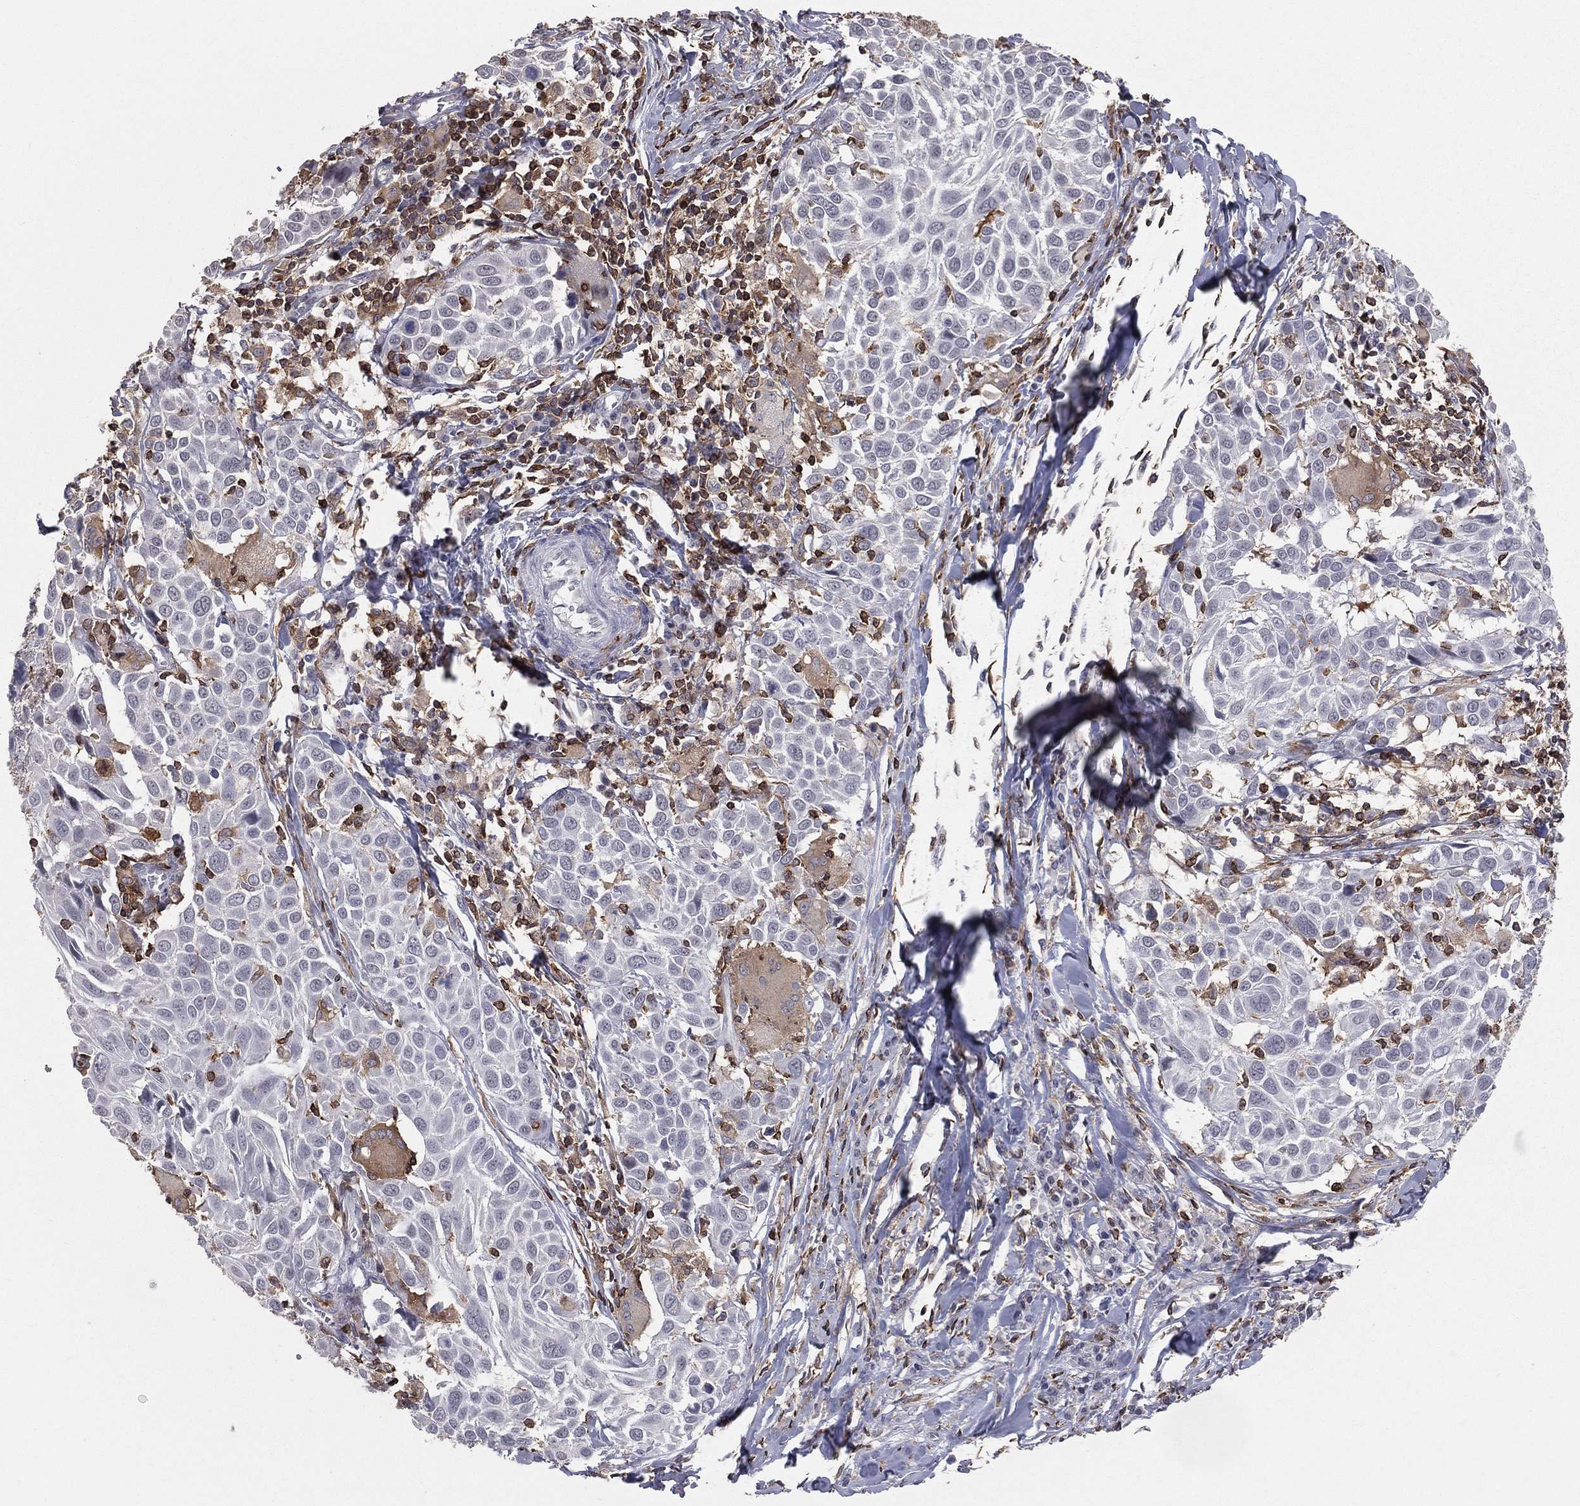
{"staining": {"intensity": "negative", "quantity": "none", "location": "none"}, "tissue": "lung cancer", "cell_type": "Tumor cells", "image_type": "cancer", "snomed": [{"axis": "morphology", "description": "Squamous cell carcinoma, NOS"}, {"axis": "topography", "description": "Lung"}], "caption": "The IHC micrograph has no significant staining in tumor cells of lung cancer (squamous cell carcinoma) tissue.", "gene": "PSTPIP1", "patient": {"sex": "male", "age": 57}}